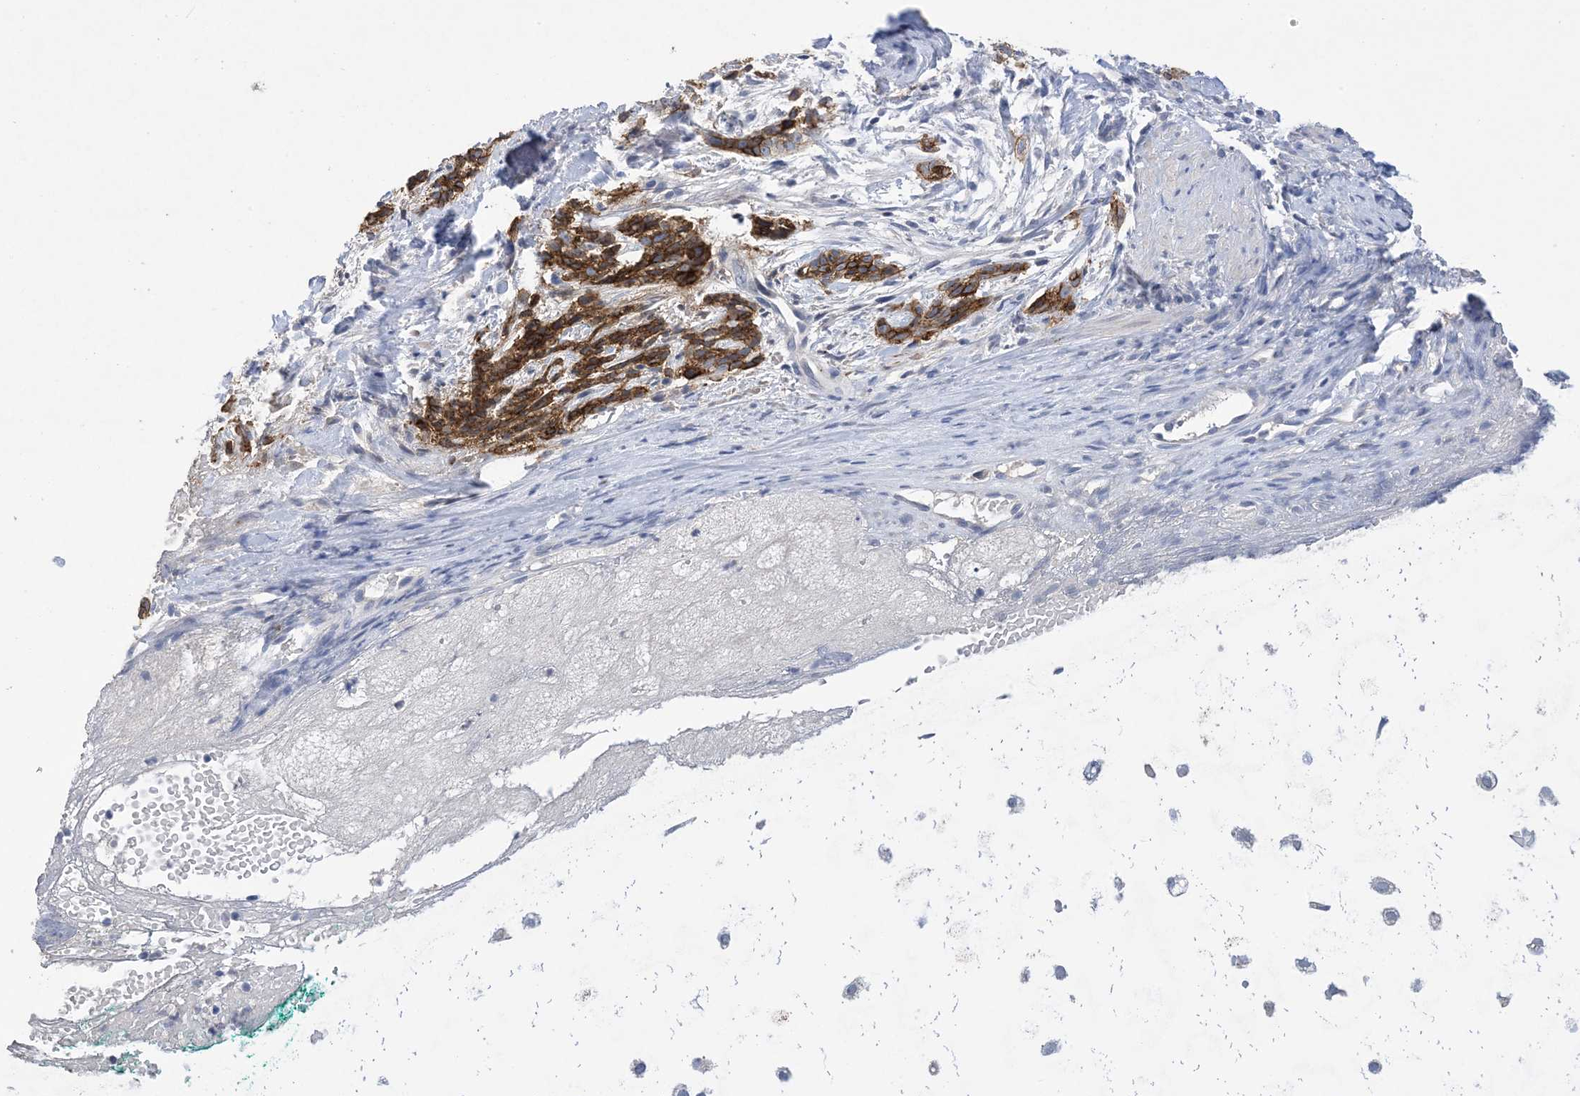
{"staining": {"intensity": "negative", "quantity": ">75%", "location": "none"}, "tissue": "adipose tissue", "cell_type": "Adipocytes", "image_type": "normal", "snomed": [{"axis": "morphology", "description": "Normal tissue, NOS"}, {"axis": "morphology", "description": "Basal cell carcinoma"}, {"axis": "topography", "description": "Cartilage tissue"}, {"axis": "topography", "description": "Nasopharynx"}, {"axis": "topography", "description": "Oral tissue"}], "caption": "Normal adipose tissue was stained to show a protein in brown. There is no significant positivity in adipocytes.", "gene": "DSC3", "patient": {"sex": "female", "age": 77}}